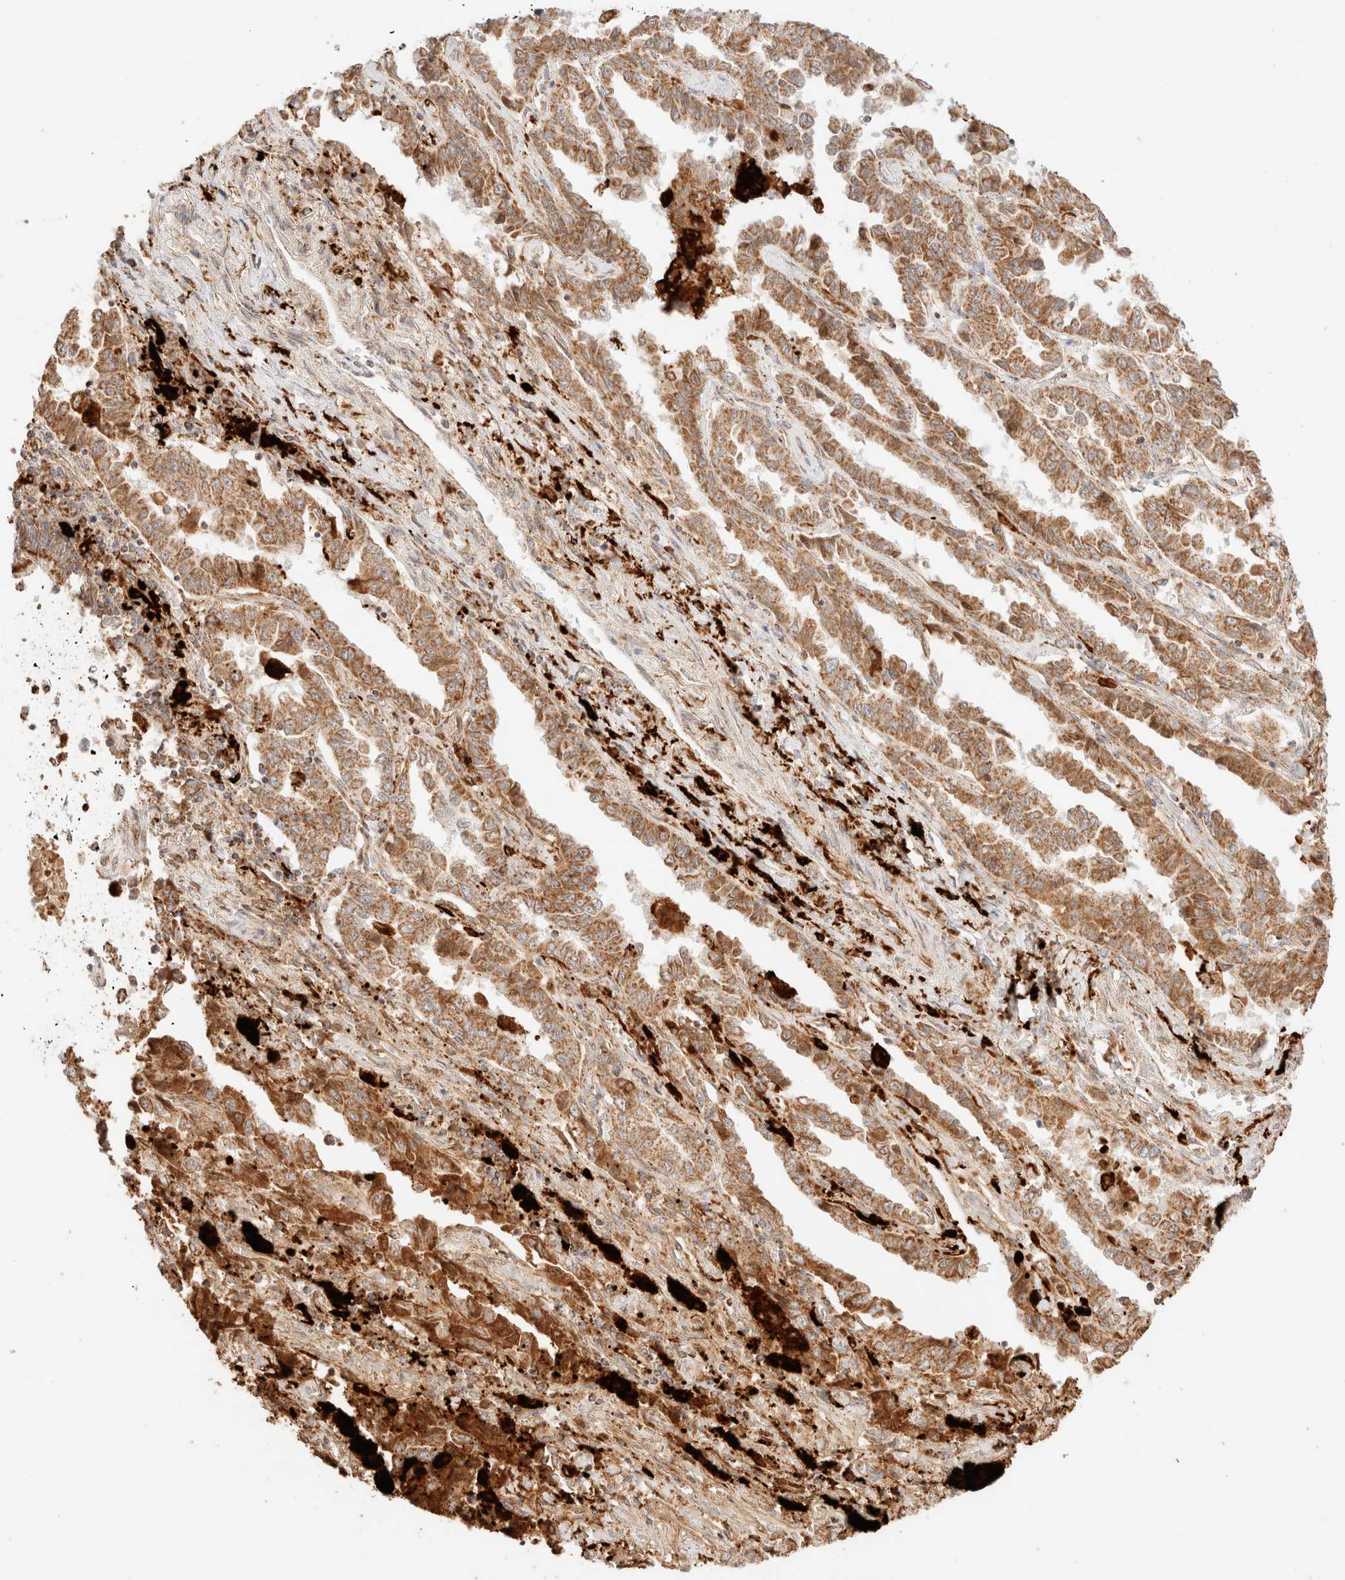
{"staining": {"intensity": "moderate", "quantity": ">75%", "location": "cytoplasmic/membranous"}, "tissue": "lung cancer", "cell_type": "Tumor cells", "image_type": "cancer", "snomed": [{"axis": "morphology", "description": "Adenocarcinoma, NOS"}, {"axis": "topography", "description": "Lung"}], "caption": "A histopathology image of human lung adenocarcinoma stained for a protein exhibits moderate cytoplasmic/membranous brown staining in tumor cells.", "gene": "TACO1", "patient": {"sex": "female", "age": 51}}